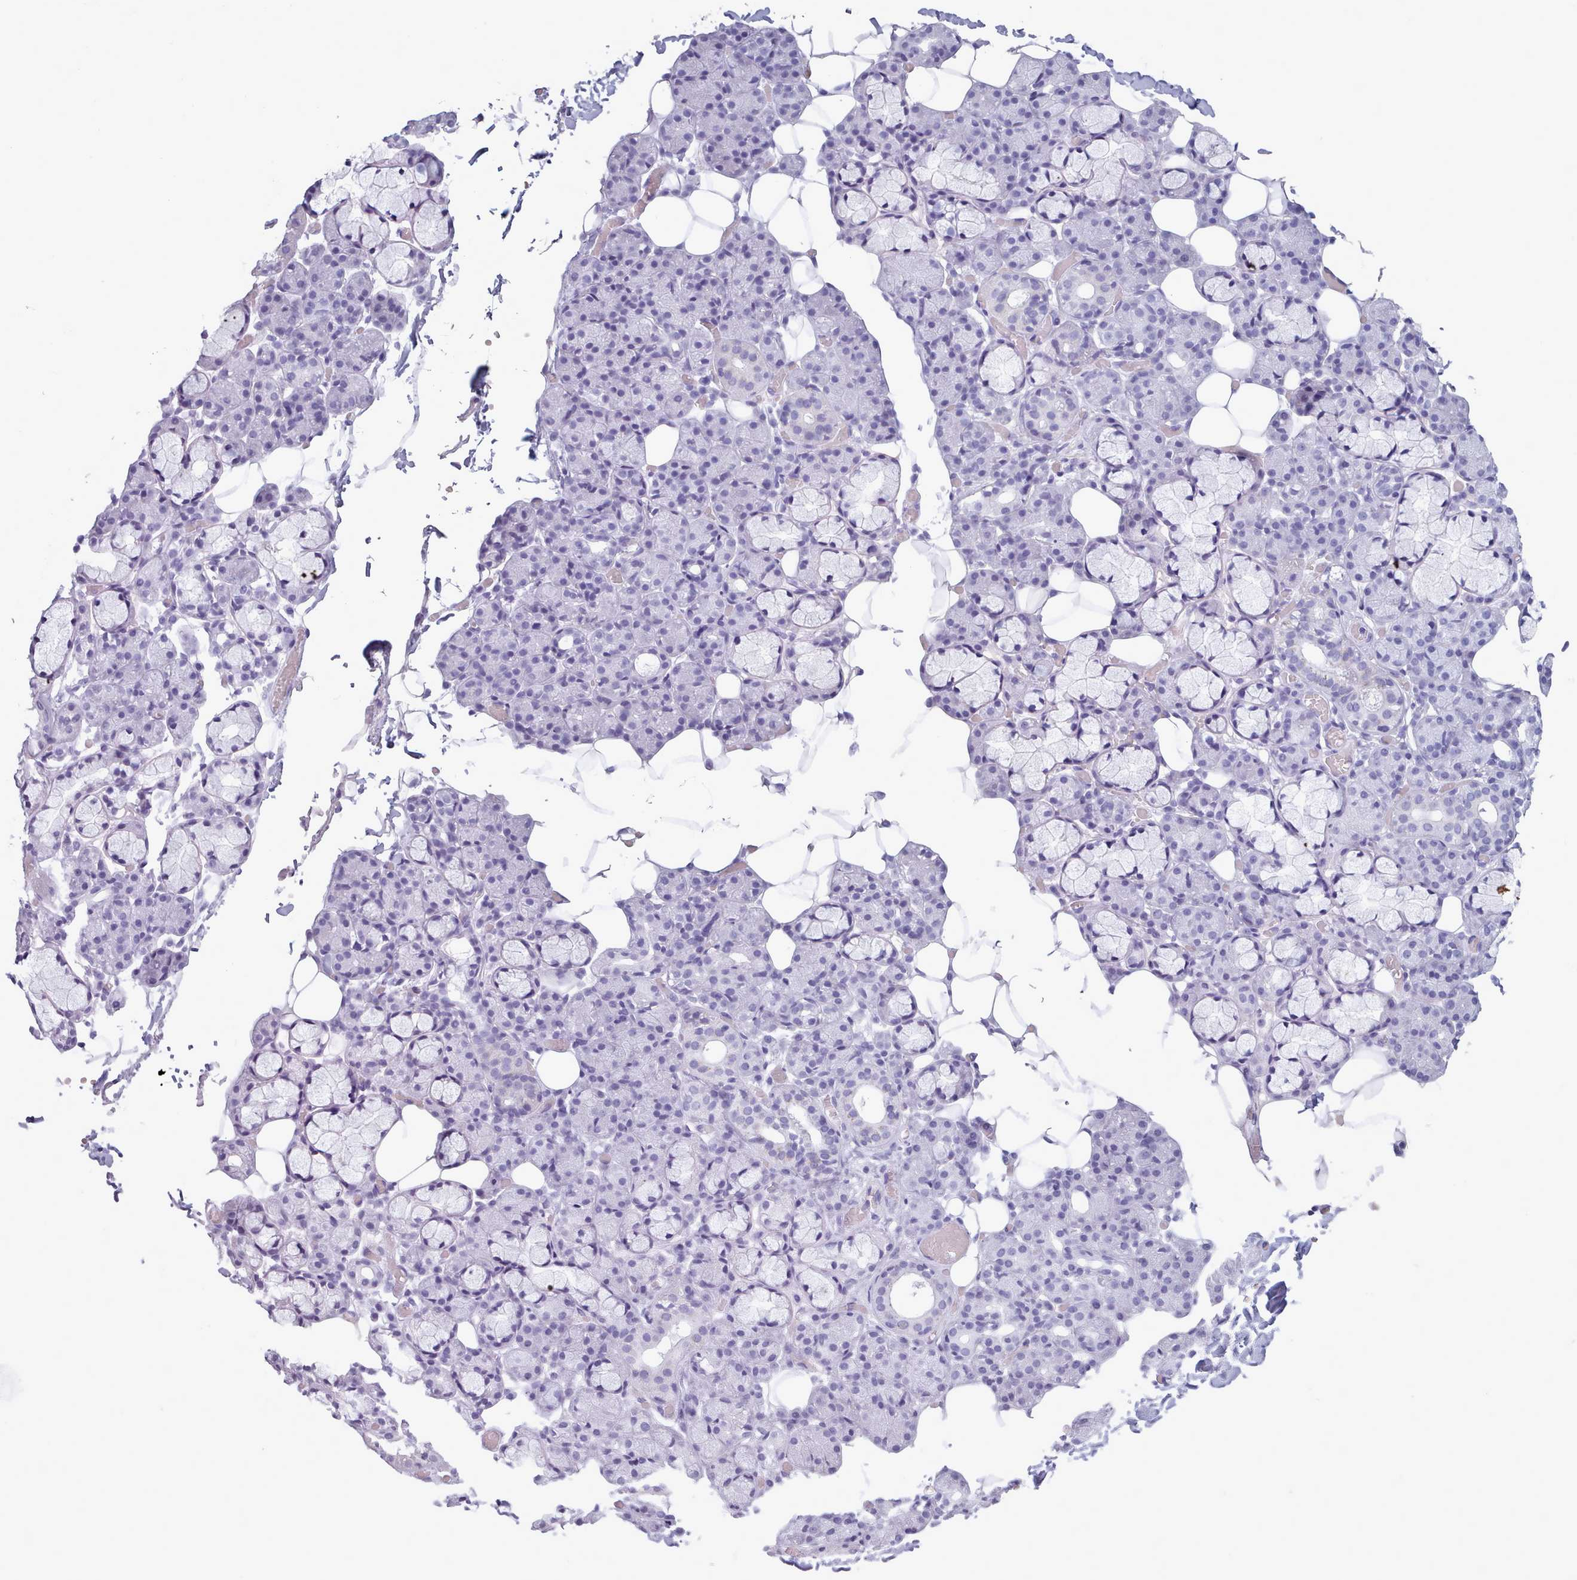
{"staining": {"intensity": "negative", "quantity": "none", "location": "none"}, "tissue": "salivary gland", "cell_type": "Glandular cells", "image_type": "normal", "snomed": [{"axis": "morphology", "description": "Normal tissue, NOS"}, {"axis": "topography", "description": "Salivary gland"}], "caption": "Salivary gland stained for a protein using immunohistochemistry reveals no staining glandular cells.", "gene": "ZNF43", "patient": {"sex": "male", "age": 63}}